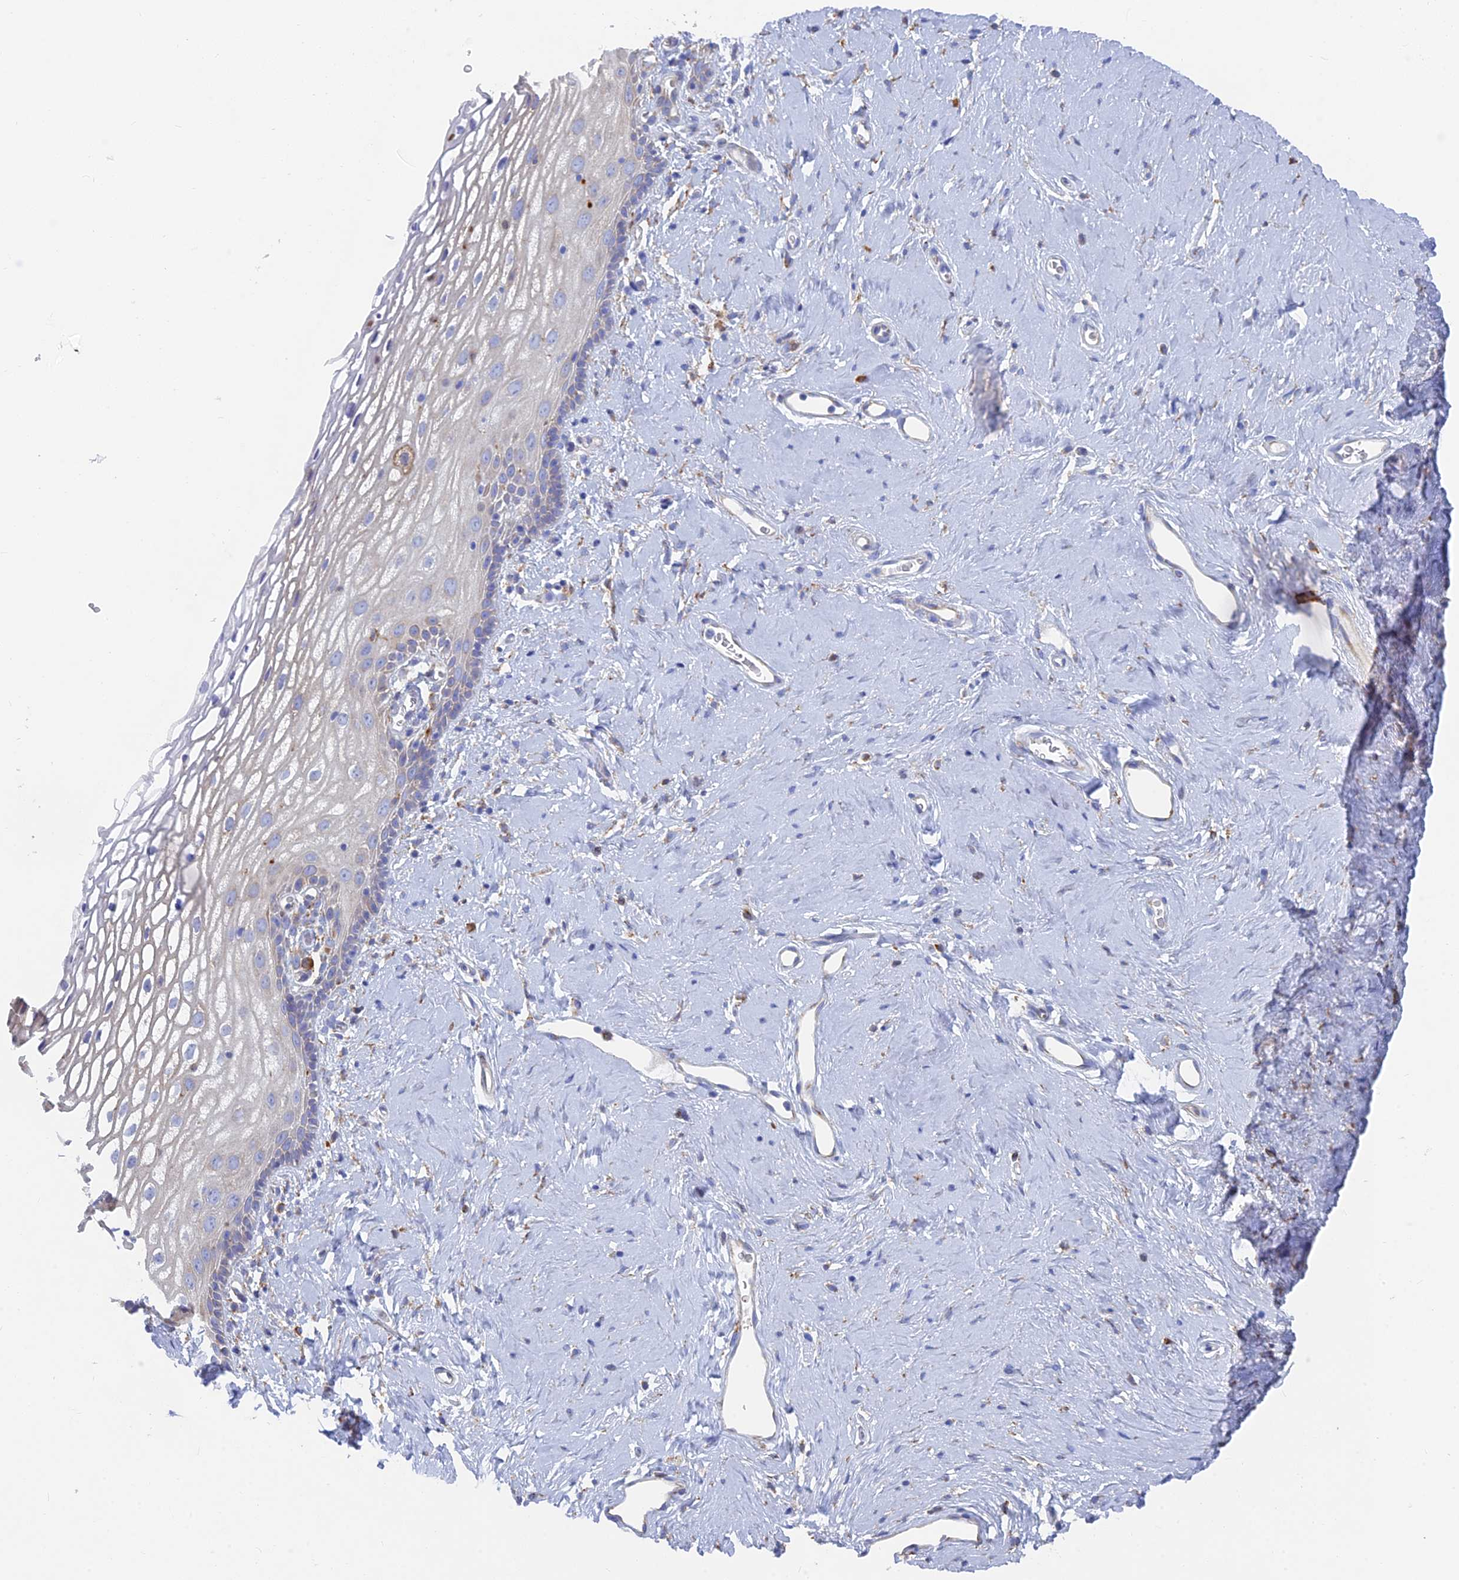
{"staining": {"intensity": "weak", "quantity": "<25%", "location": "cytoplasmic/membranous"}, "tissue": "vagina", "cell_type": "Squamous epithelial cells", "image_type": "normal", "snomed": [{"axis": "morphology", "description": "Normal tissue, NOS"}, {"axis": "morphology", "description": "Adenocarcinoma, NOS"}, {"axis": "topography", "description": "Rectum"}, {"axis": "topography", "description": "Vagina"}], "caption": "Squamous epithelial cells are negative for brown protein staining in normal vagina. (Brightfield microscopy of DAB (3,3'-diaminobenzidine) IHC at high magnification).", "gene": "WDR35", "patient": {"sex": "female", "age": 71}}